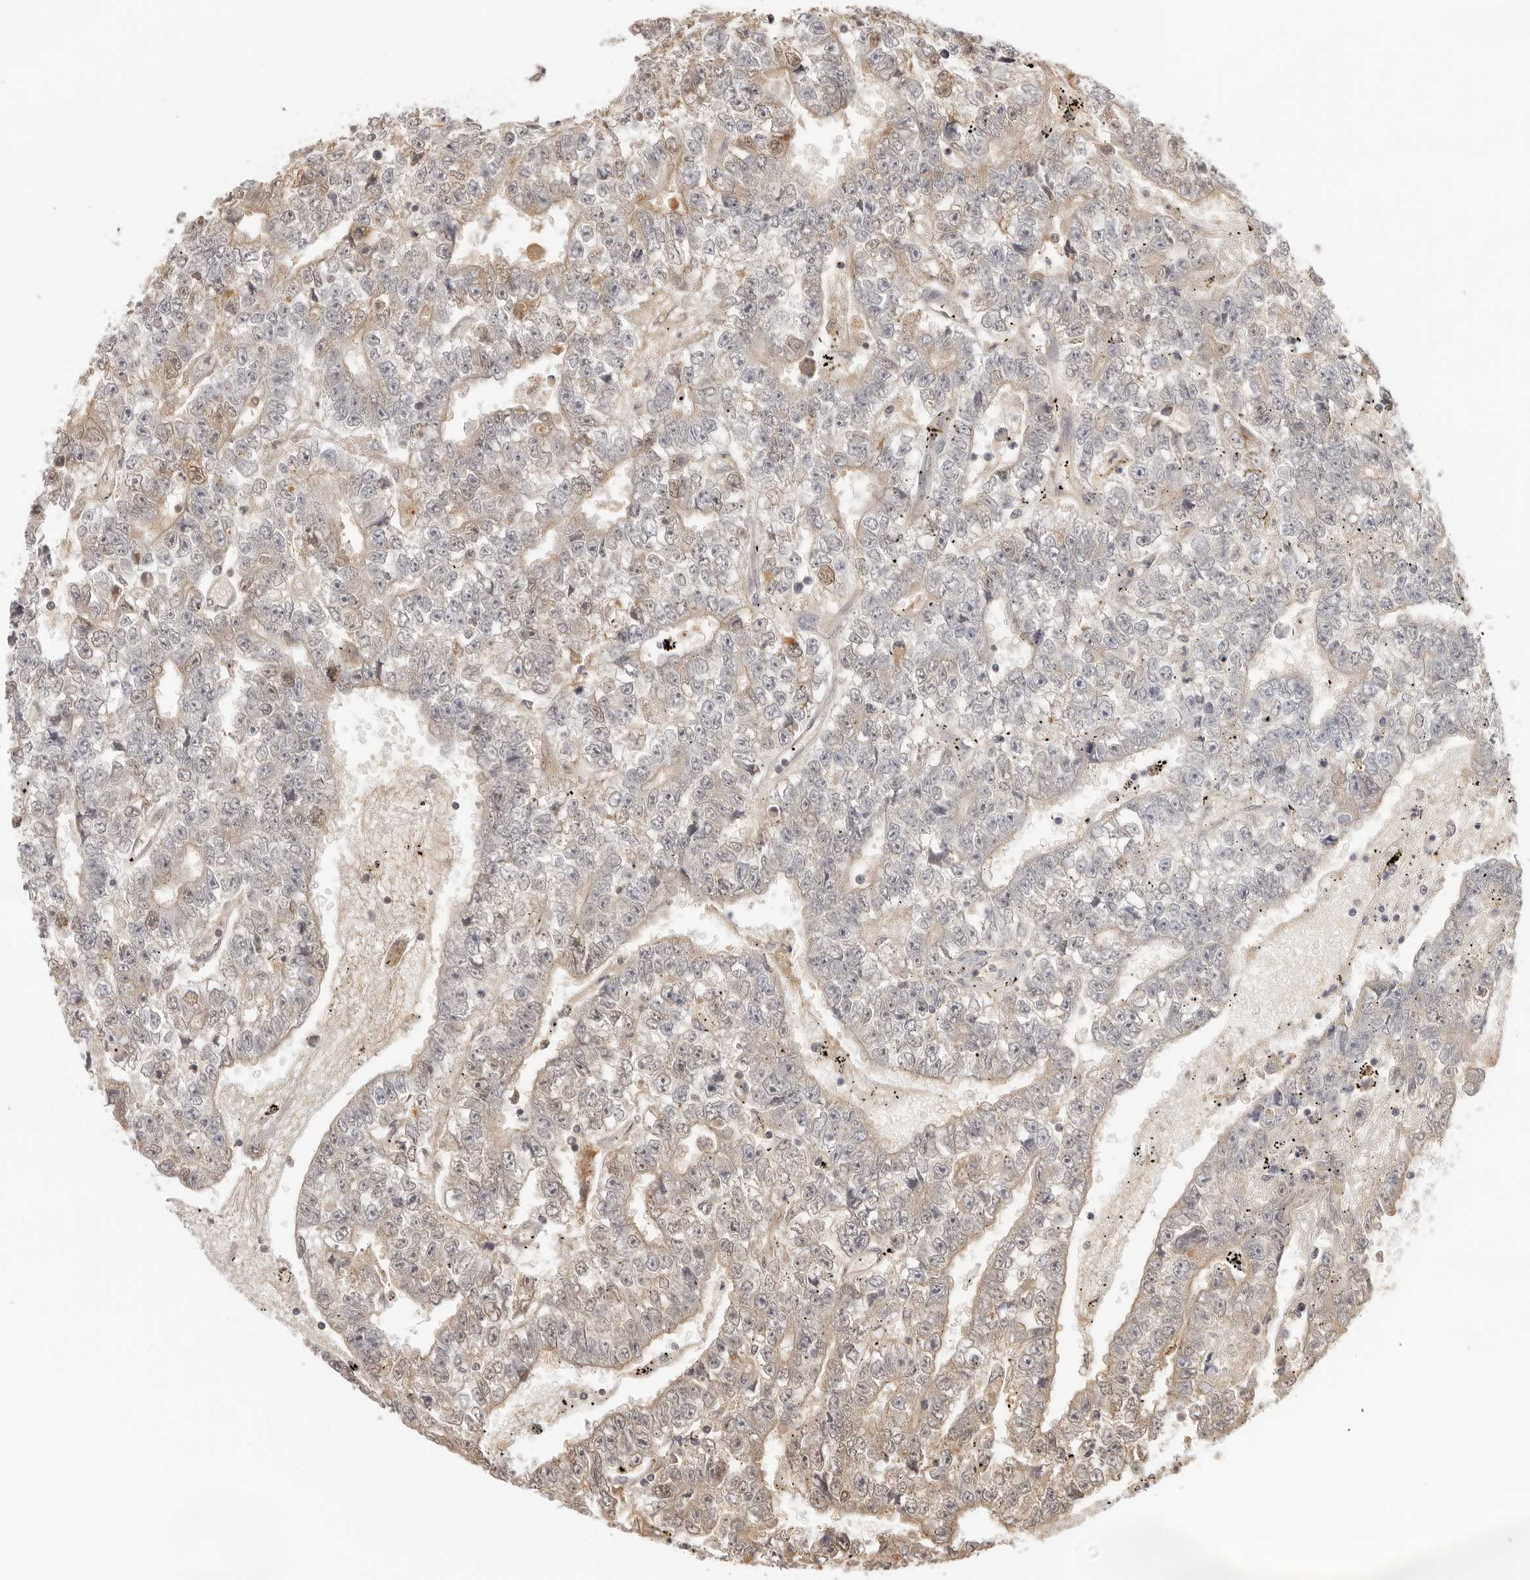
{"staining": {"intensity": "weak", "quantity": "<25%", "location": "cytoplasmic/membranous,nuclear"}, "tissue": "testis cancer", "cell_type": "Tumor cells", "image_type": "cancer", "snomed": [{"axis": "morphology", "description": "Carcinoma, Embryonal, NOS"}, {"axis": "topography", "description": "Testis"}], "caption": "IHC of testis cancer (embryonal carcinoma) demonstrates no expression in tumor cells.", "gene": "STRADB", "patient": {"sex": "male", "age": 25}}